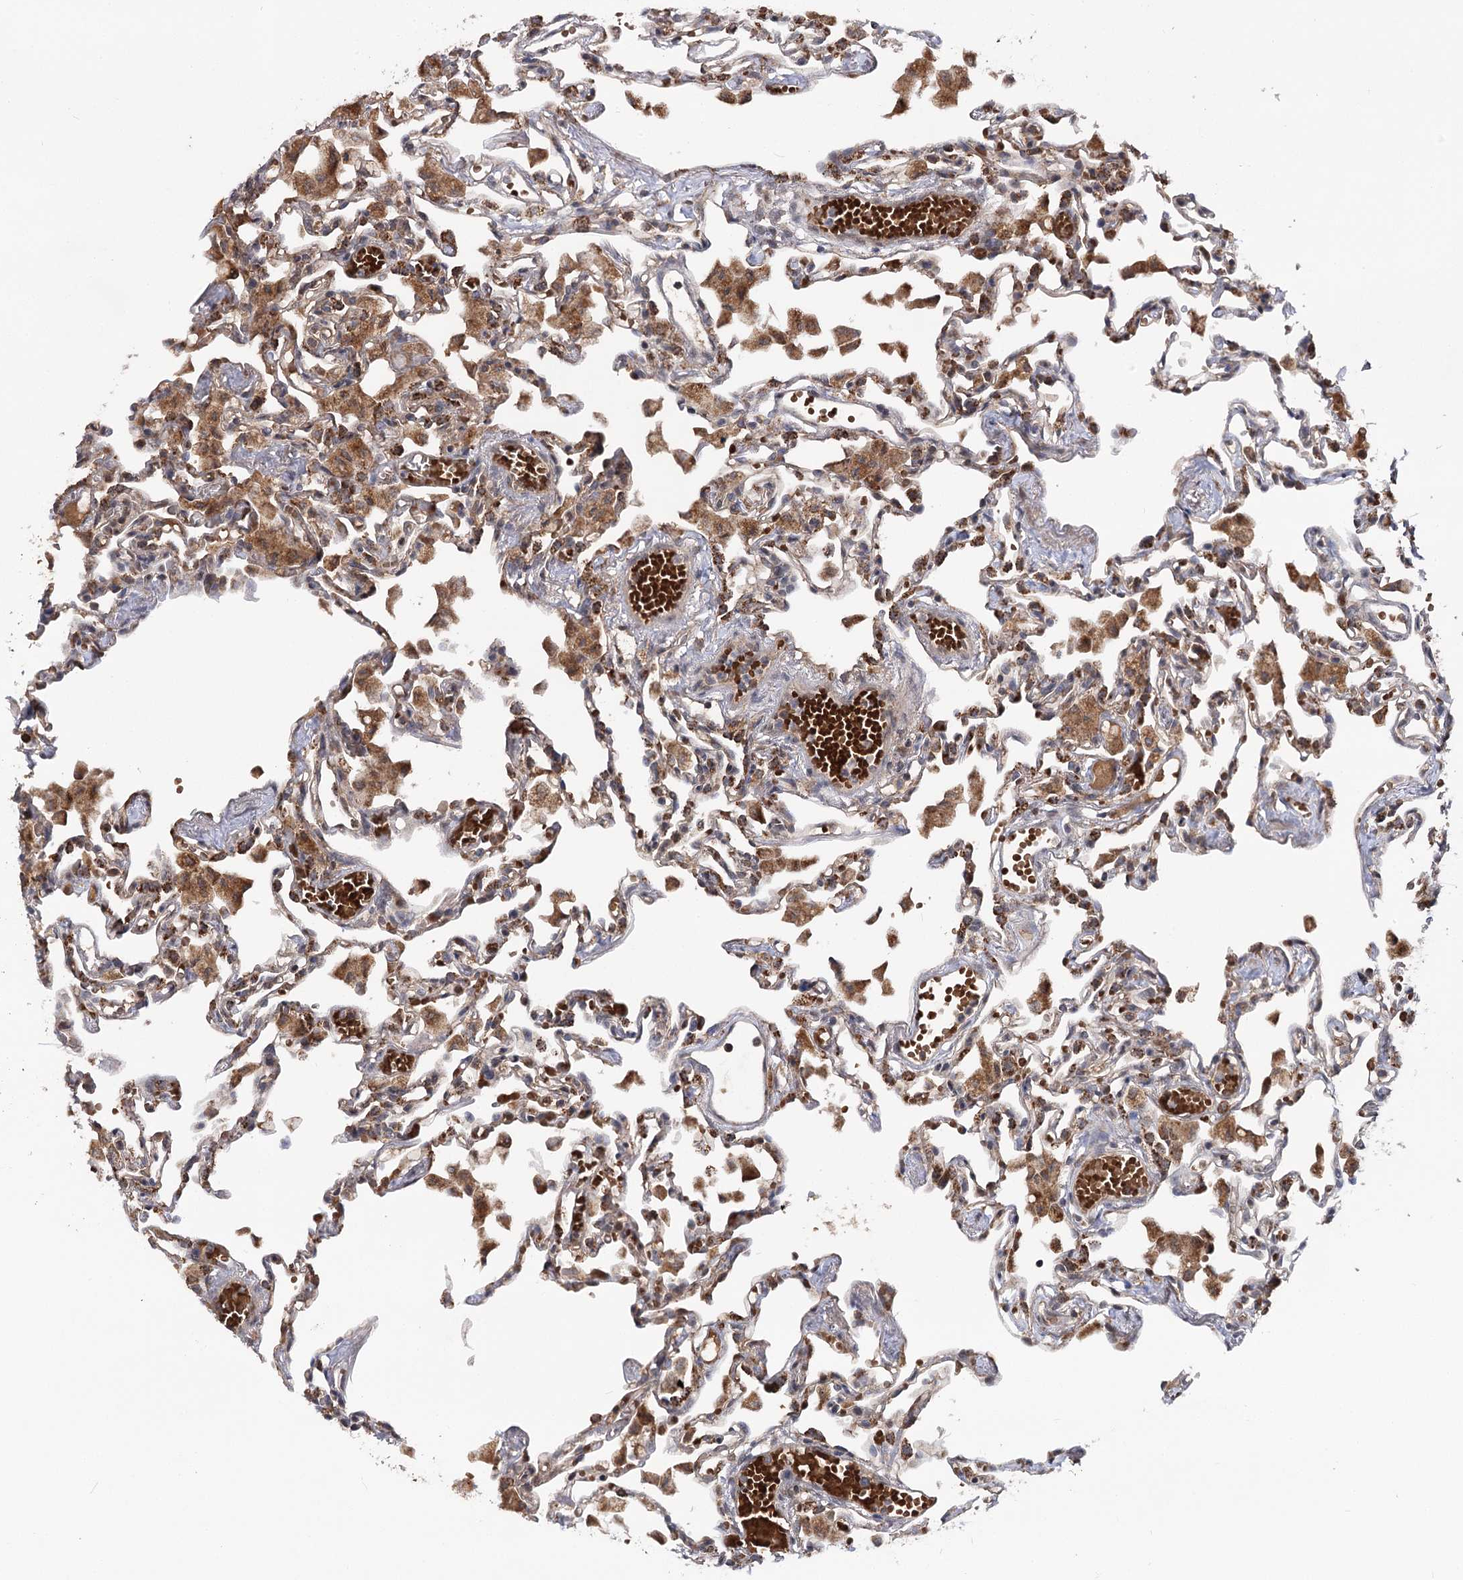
{"staining": {"intensity": "moderate", "quantity": "25%-75%", "location": "cytoplasmic/membranous"}, "tissue": "lung", "cell_type": "Alveolar cells", "image_type": "normal", "snomed": [{"axis": "morphology", "description": "Normal tissue, NOS"}, {"axis": "topography", "description": "Bronchus"}, {"axis": "topography", "description": "Lung"}], "caption": "Approximately 25%-75% of alveolar cells in normal human lung reveal moderate cytoplasmic/membranous protein positivity as visualized by brown immunohistochemical staining.", "gene": "MSANTD2", "patient": {"sex": "female", "age": 49}}